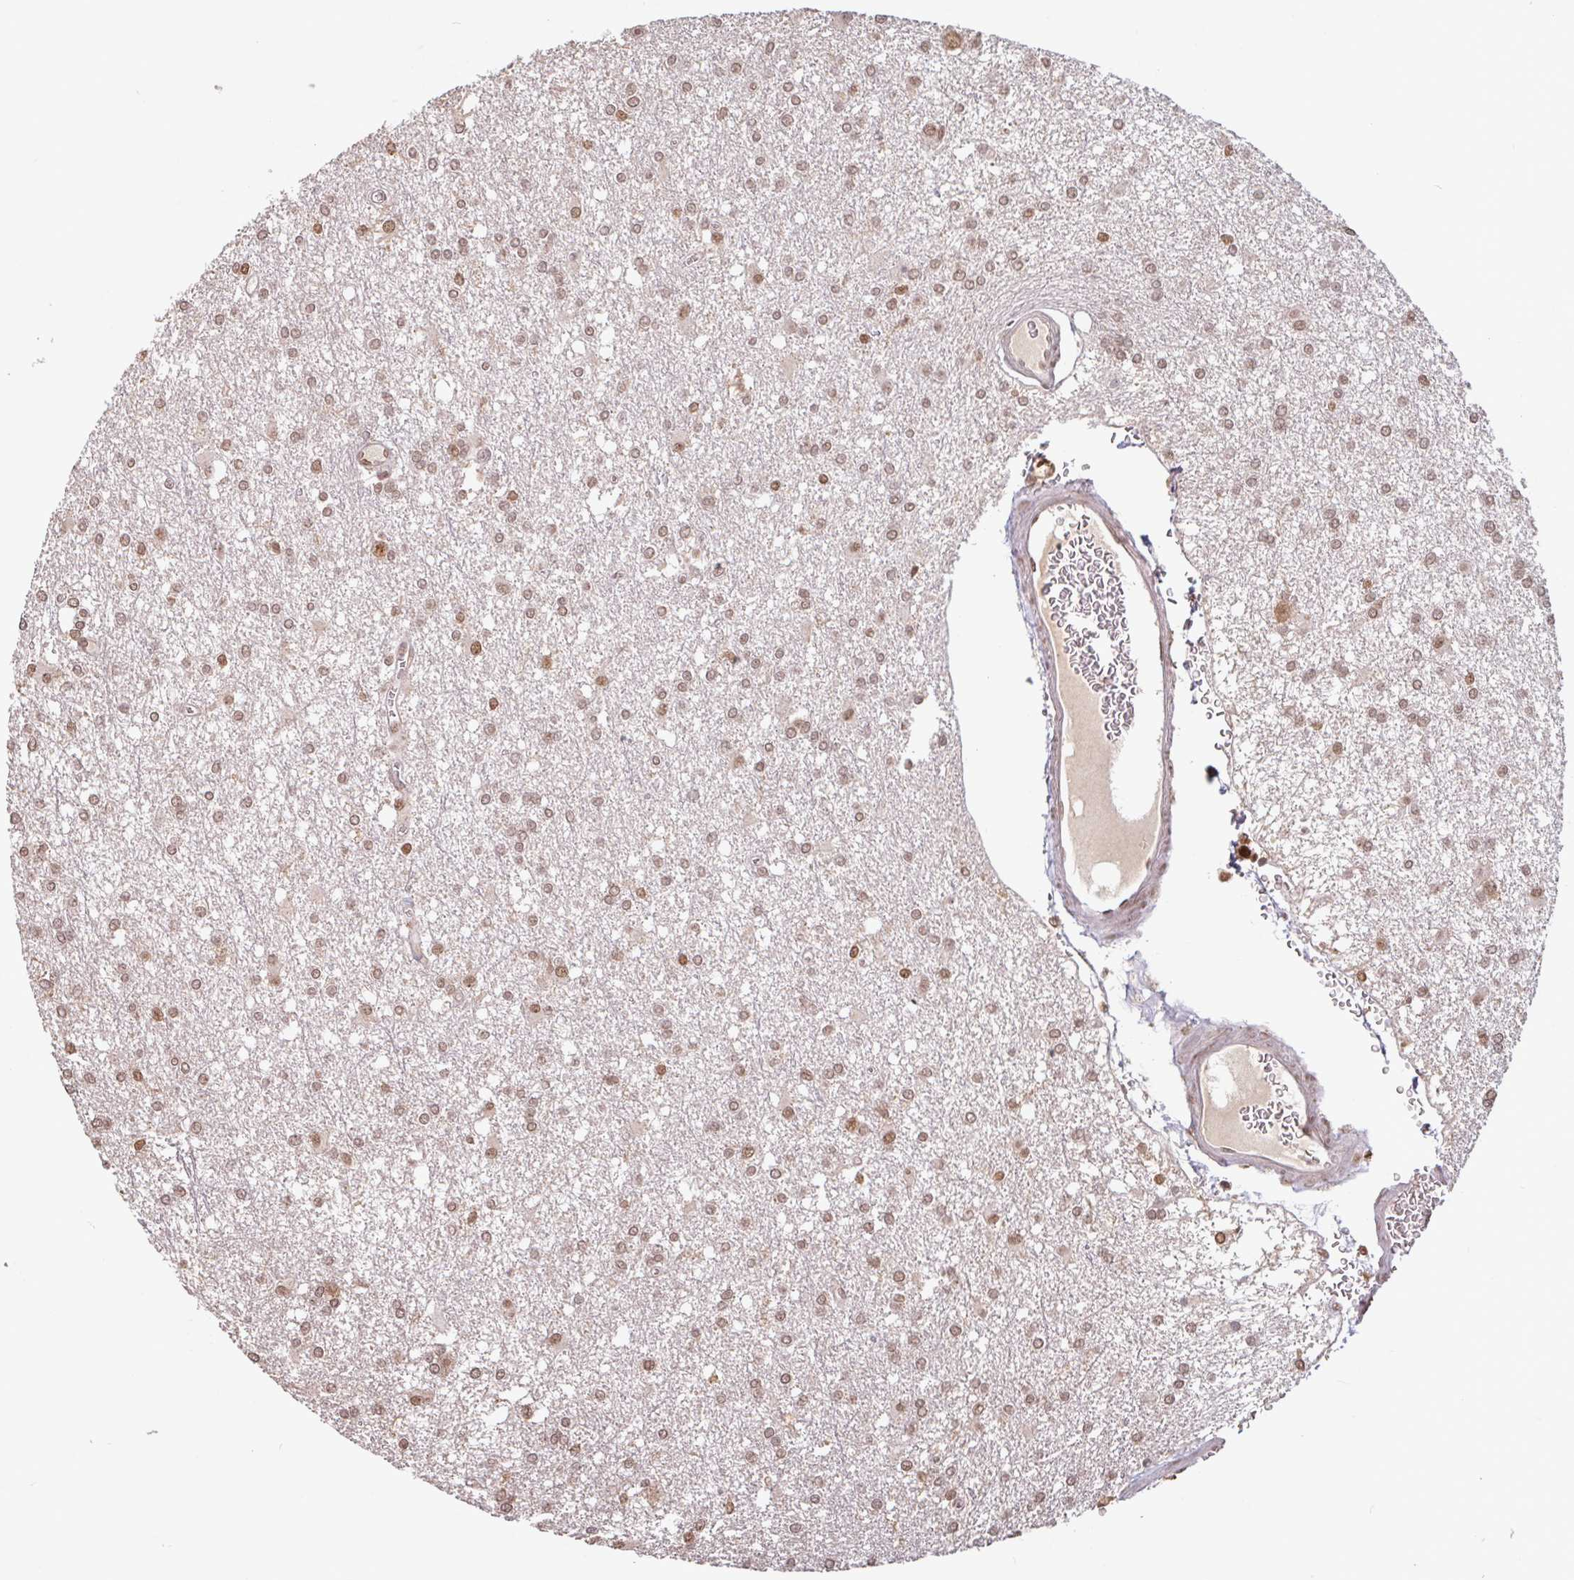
{"staining": {"intensity": "moderate", "quantity": ">75%", "location": "nuclear"}, "tissue": "glioma", "cell_type": "Tumor cells", "image_type": "cancer", "snomed": [{"axis": "morphology", "description": "Glioma, malignant, High grade"}, {"axis": "topography", "description": "Brain"}], "caption": "This is an image of IHC staining of glioma, which shows moderate staining in the nuclear of tumor cells.", "gene": "DR1", "patient": {"sex": "male", "age": 48}}